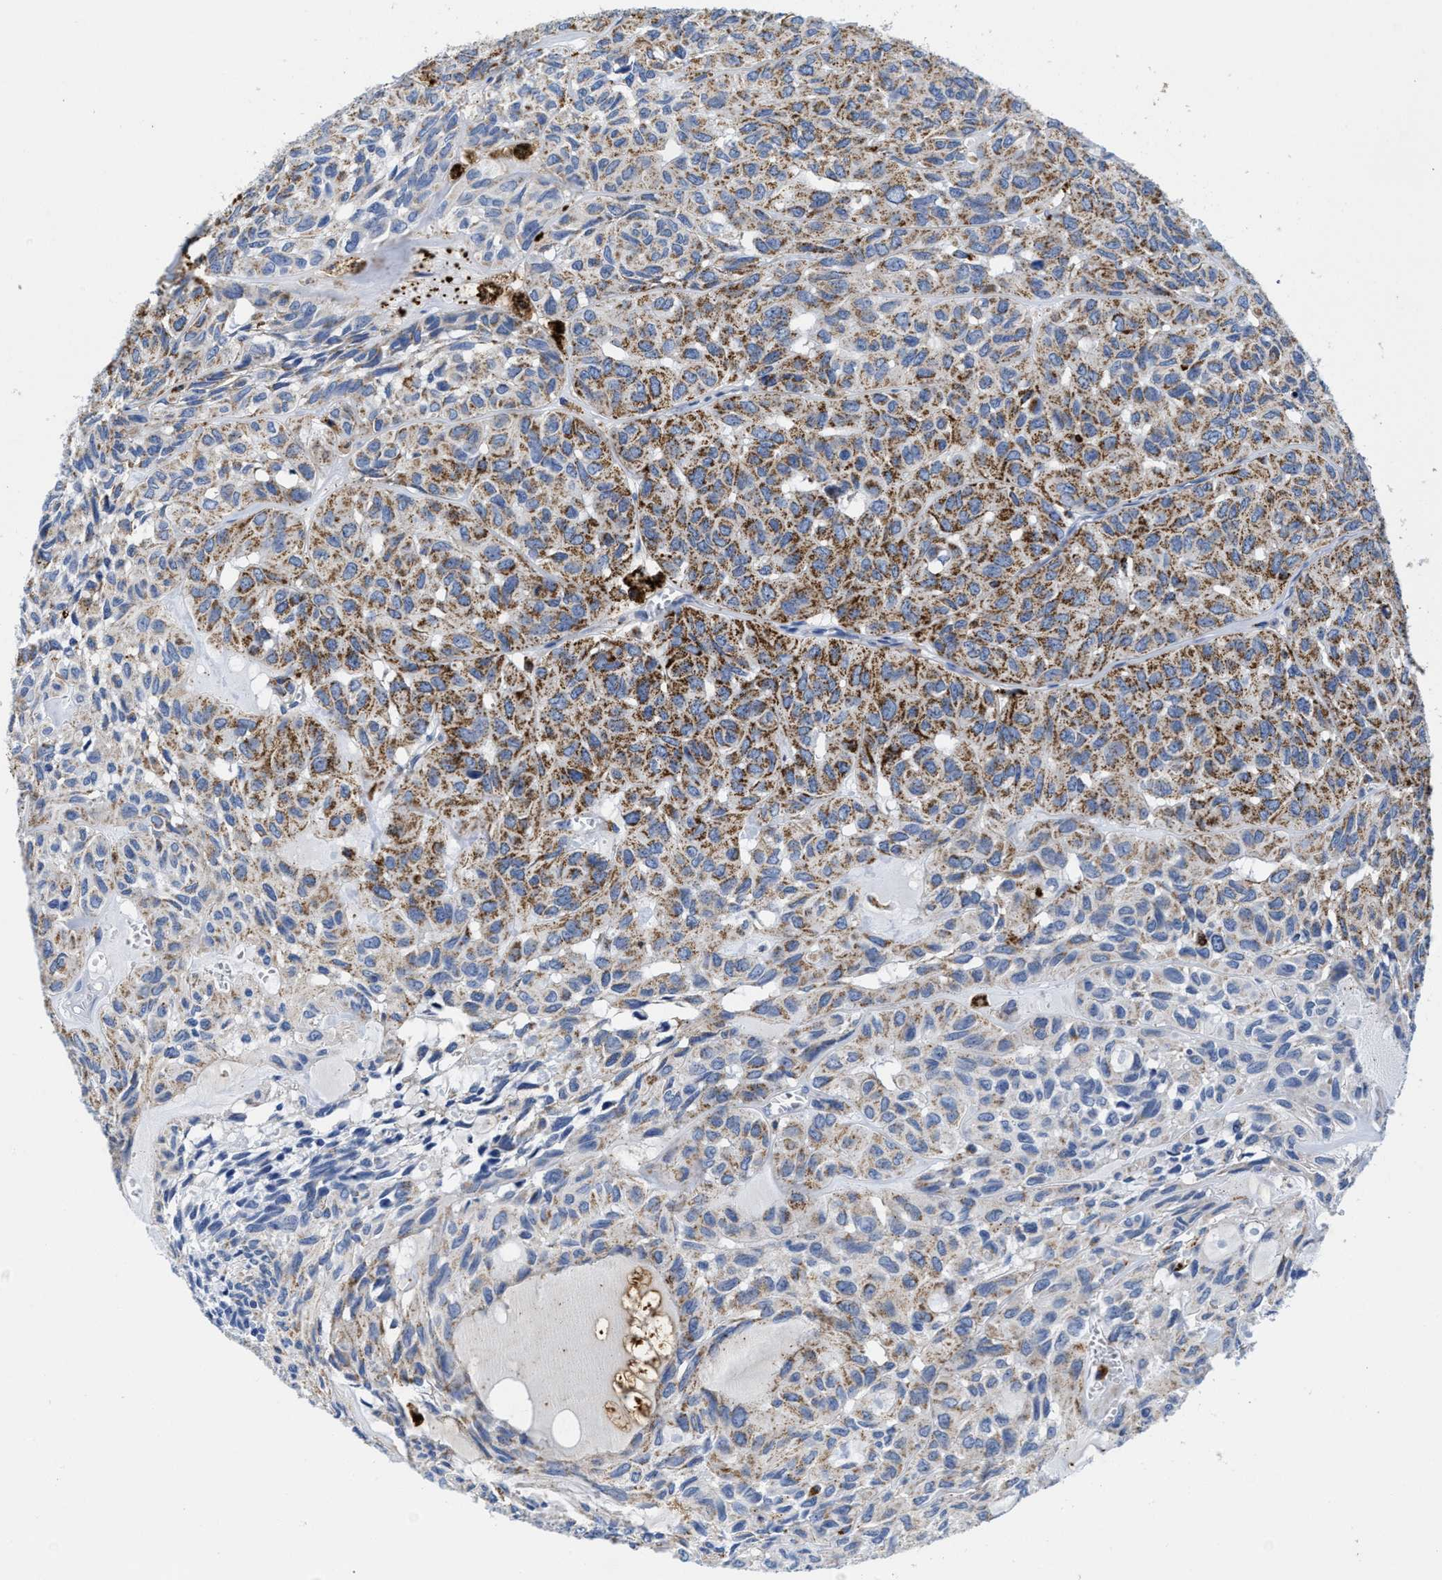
{"staining": {"intensity": "moderate", "quantity": ">75%", "location": "cytoplasmic/membranous"}, "tissue": "head and neck cancer", "cell_type": "Tumor cells", "image_type": "cancer", "snomed": [{"axis": "morphology", "description": "Adenocarcinoma, NOS"}, {"axis": "topography", "description": "Salivary gland, NOS"}, {"axis": "topography", "description": "Head-Neck"}], "caption": "This is an image of IHC staining of head and neck adenocarcinoma, which shows moderate expression in the cytoplasmic/membranous of tumor cells.", "gene": "TBRG4", "patient": {"sex": "female", "age": 76}}